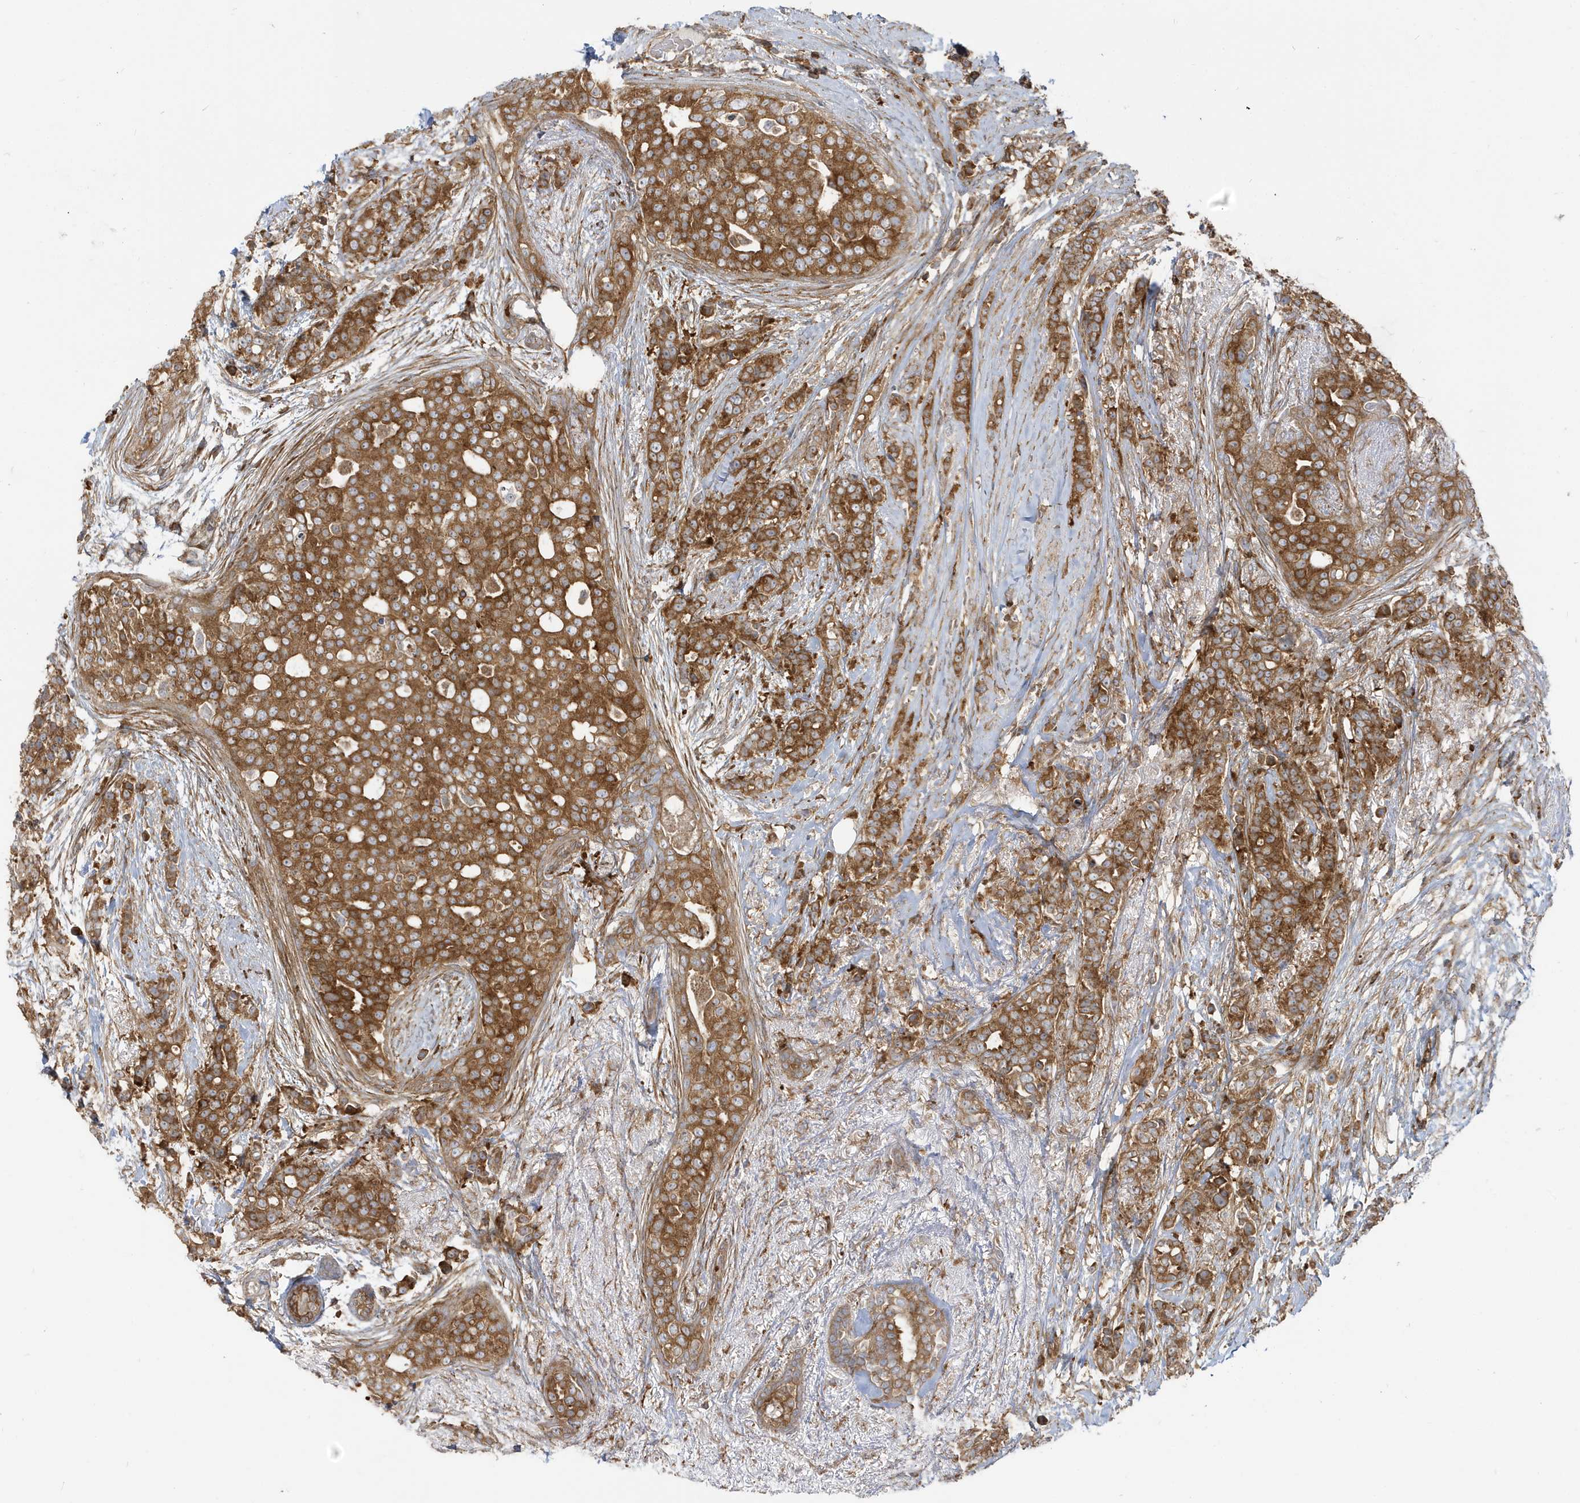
{"staining": {"intensity": "moderate", "quantity": ">75%", "location": "cytoplasmic/membranous"}, "tissue": "breast cancer", "cell_type": "Tumor cells", "image_type": "cancer", "snomed": [{"axis": "morphology", "description": "Lobular carcinoma"}, {"axis": "topography", "description": "Breast"}], "caption": "This micrograph displays breast cancer (lobular carcinoma) stained with IHC to label a protein in brown. The cytoplasmic/membranous of tumor cells show moderate positivity for the protein. Nuclei are counter-stained blue.", "gene": "STAM", "patient": {"sex": "female", "age": 51}}